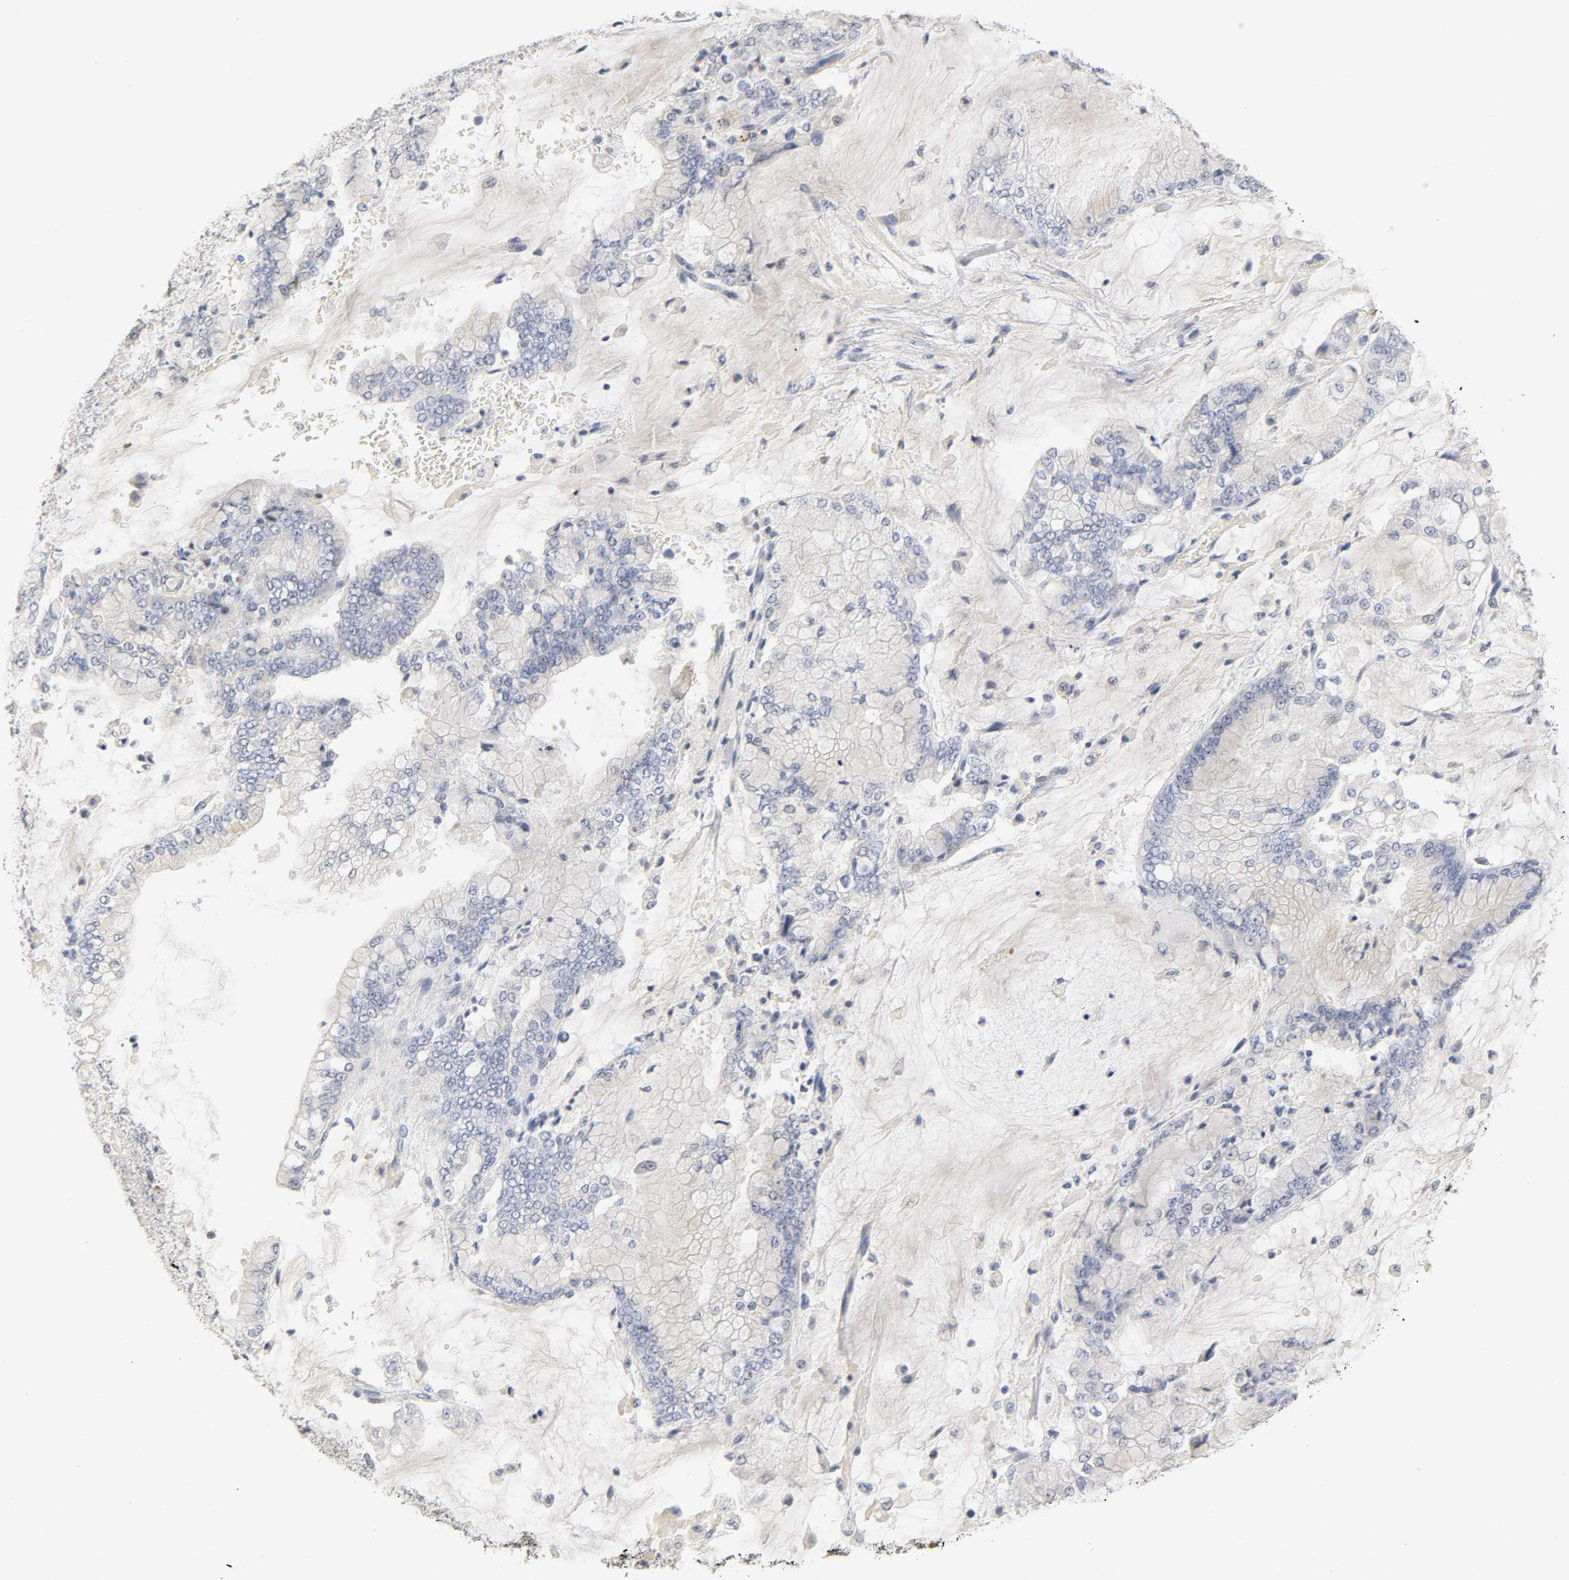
{"staining": {"intensity": "negative", "quantity": "none", "location": "none"}, "tissue": "stomach cancer", "cell_type": "Tumor cells", "image_type": "cancer", "snomed": [{"axis": "morphology", "description": "Normal tissue, NOS"}, {"axis": "morphology", "description": "Adenocarcinoma, NOS"}, {"axis": "topography", "description": "Stomach, upper"}, {"axis": "topography", "description": "Stomach"}], "caption": "Immunohistochemistry photomicrograph of human adenocarcinoma (stomach) stained for a protein (brown), which demonstrates no expression in tumor cells.", "gene": "OVOL1", "patient": {"sex": "male", "age": 76}}